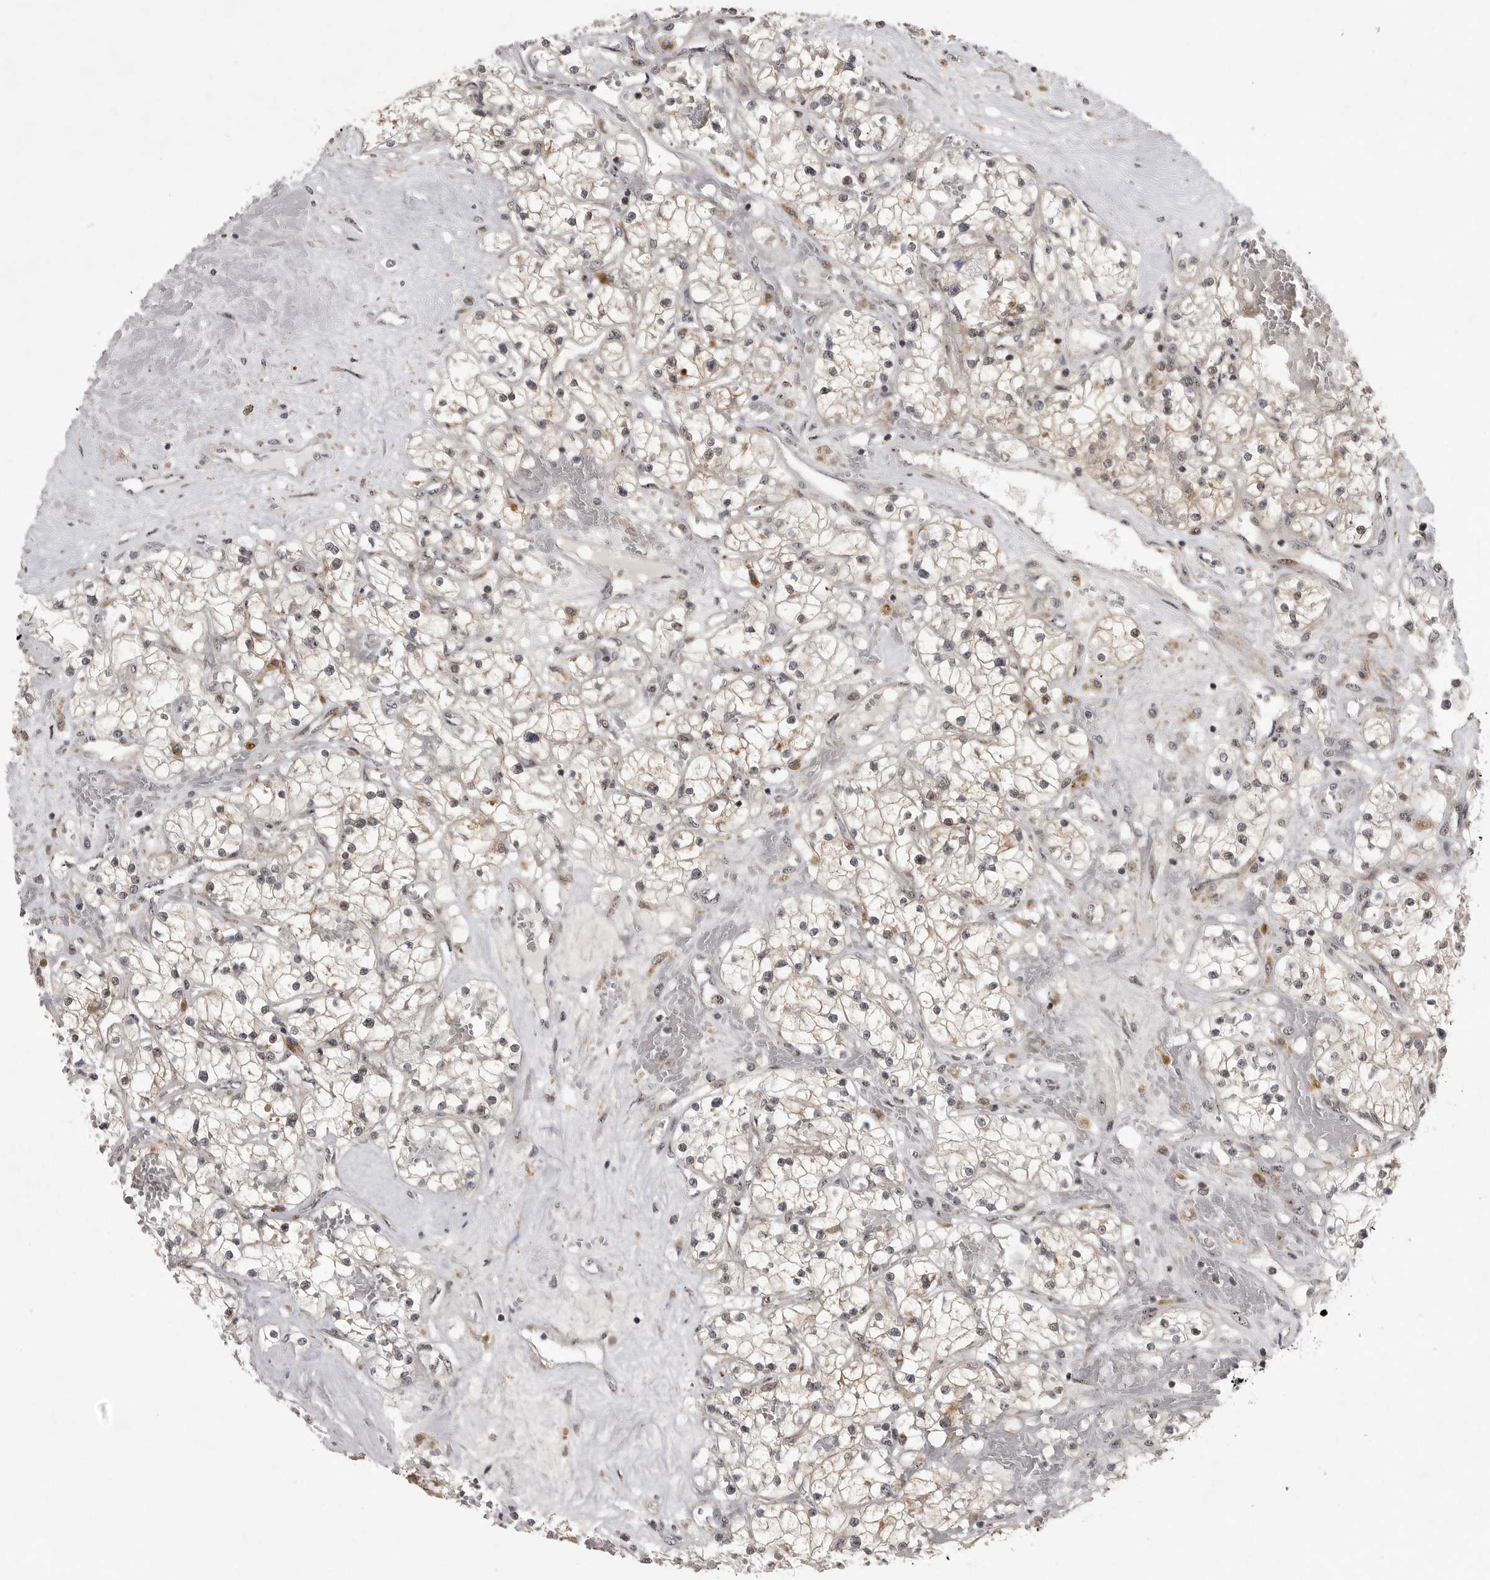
{"staining": {"intensity": "weak", "quantity": ">75%", "location": "cytoplasmic/membranous"}, "tissue": "renal cancer", "cell_type": "Tumor cells", "image_type": "cancer", "snomed": [{"axis": "morphology", "description": "Normal tissue, NOS"}, {"axis": "morphology", "description": "Adenocarcinoma, NOS"}, {"axis": "topography", "description": "Kidney"}], "caption": "A photomicrograph of renal cancer (adenocarcinoma) stained for a protein demonstrates weak cytoplasmic/membranous brown staining in tumor cells. The staining was performed using DAB, with brown indicating positive protein expression. Nuclei are stained blue with hematoxylin.", "gene": "POLE2", "patient": {"sex": "male", "age": 68}}